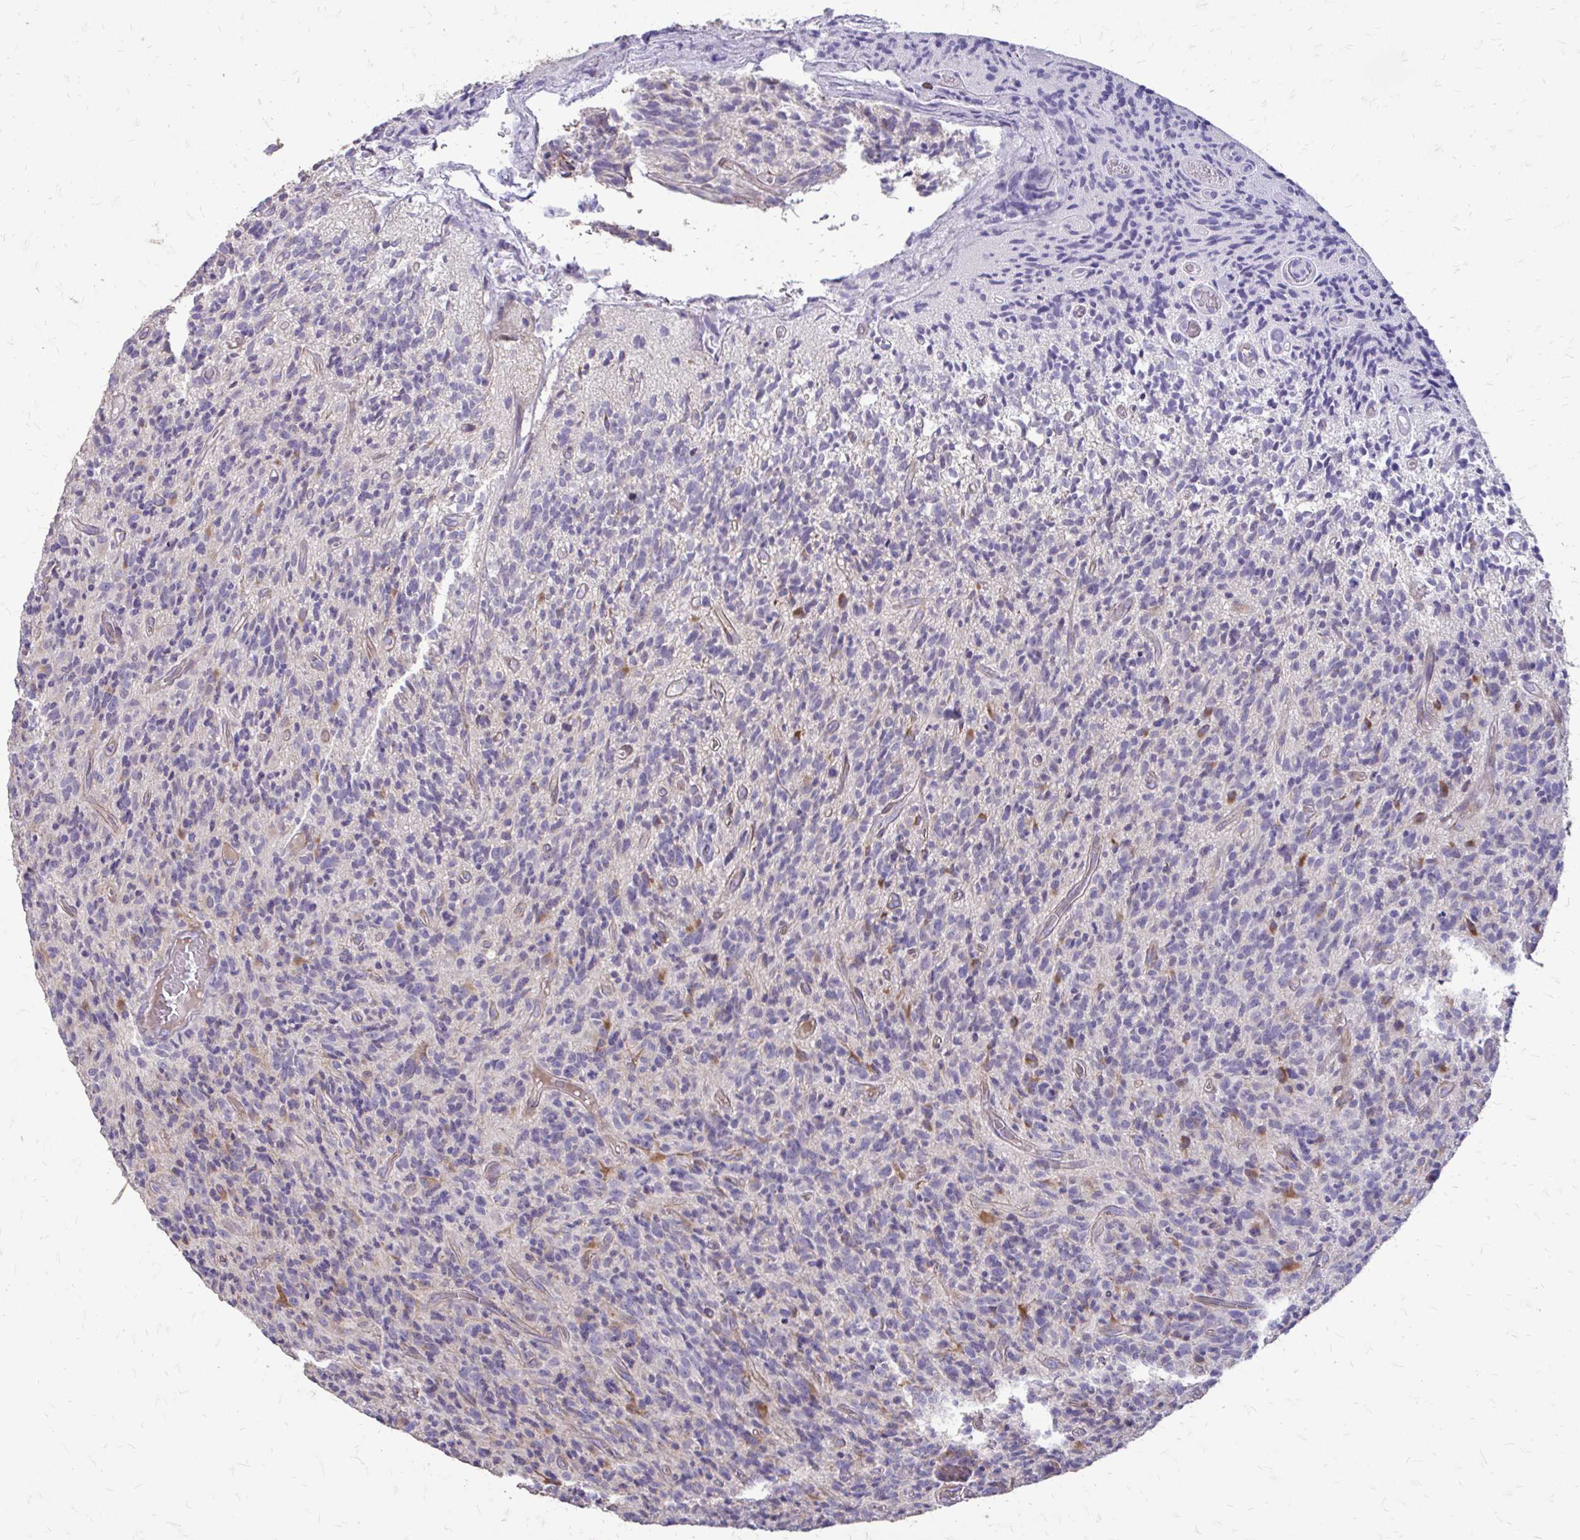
{"staining": {"intensity": "negative", "quantity": "none", "location": "none"}, "tissue": "glioma", "cell_type": "Tumor cells", "image_type": "cancer", "snomed": [{"axis": "morphology", "description": "Glioma, malignant, High grade"}, {"axis": "topography", "description": "Brain"}], "caption": "Tumor cells are negative for protein expression in human high-grade glioma (malignant).", "gene": "MYORG", "patient": {"sex": "male", "age": 76}}